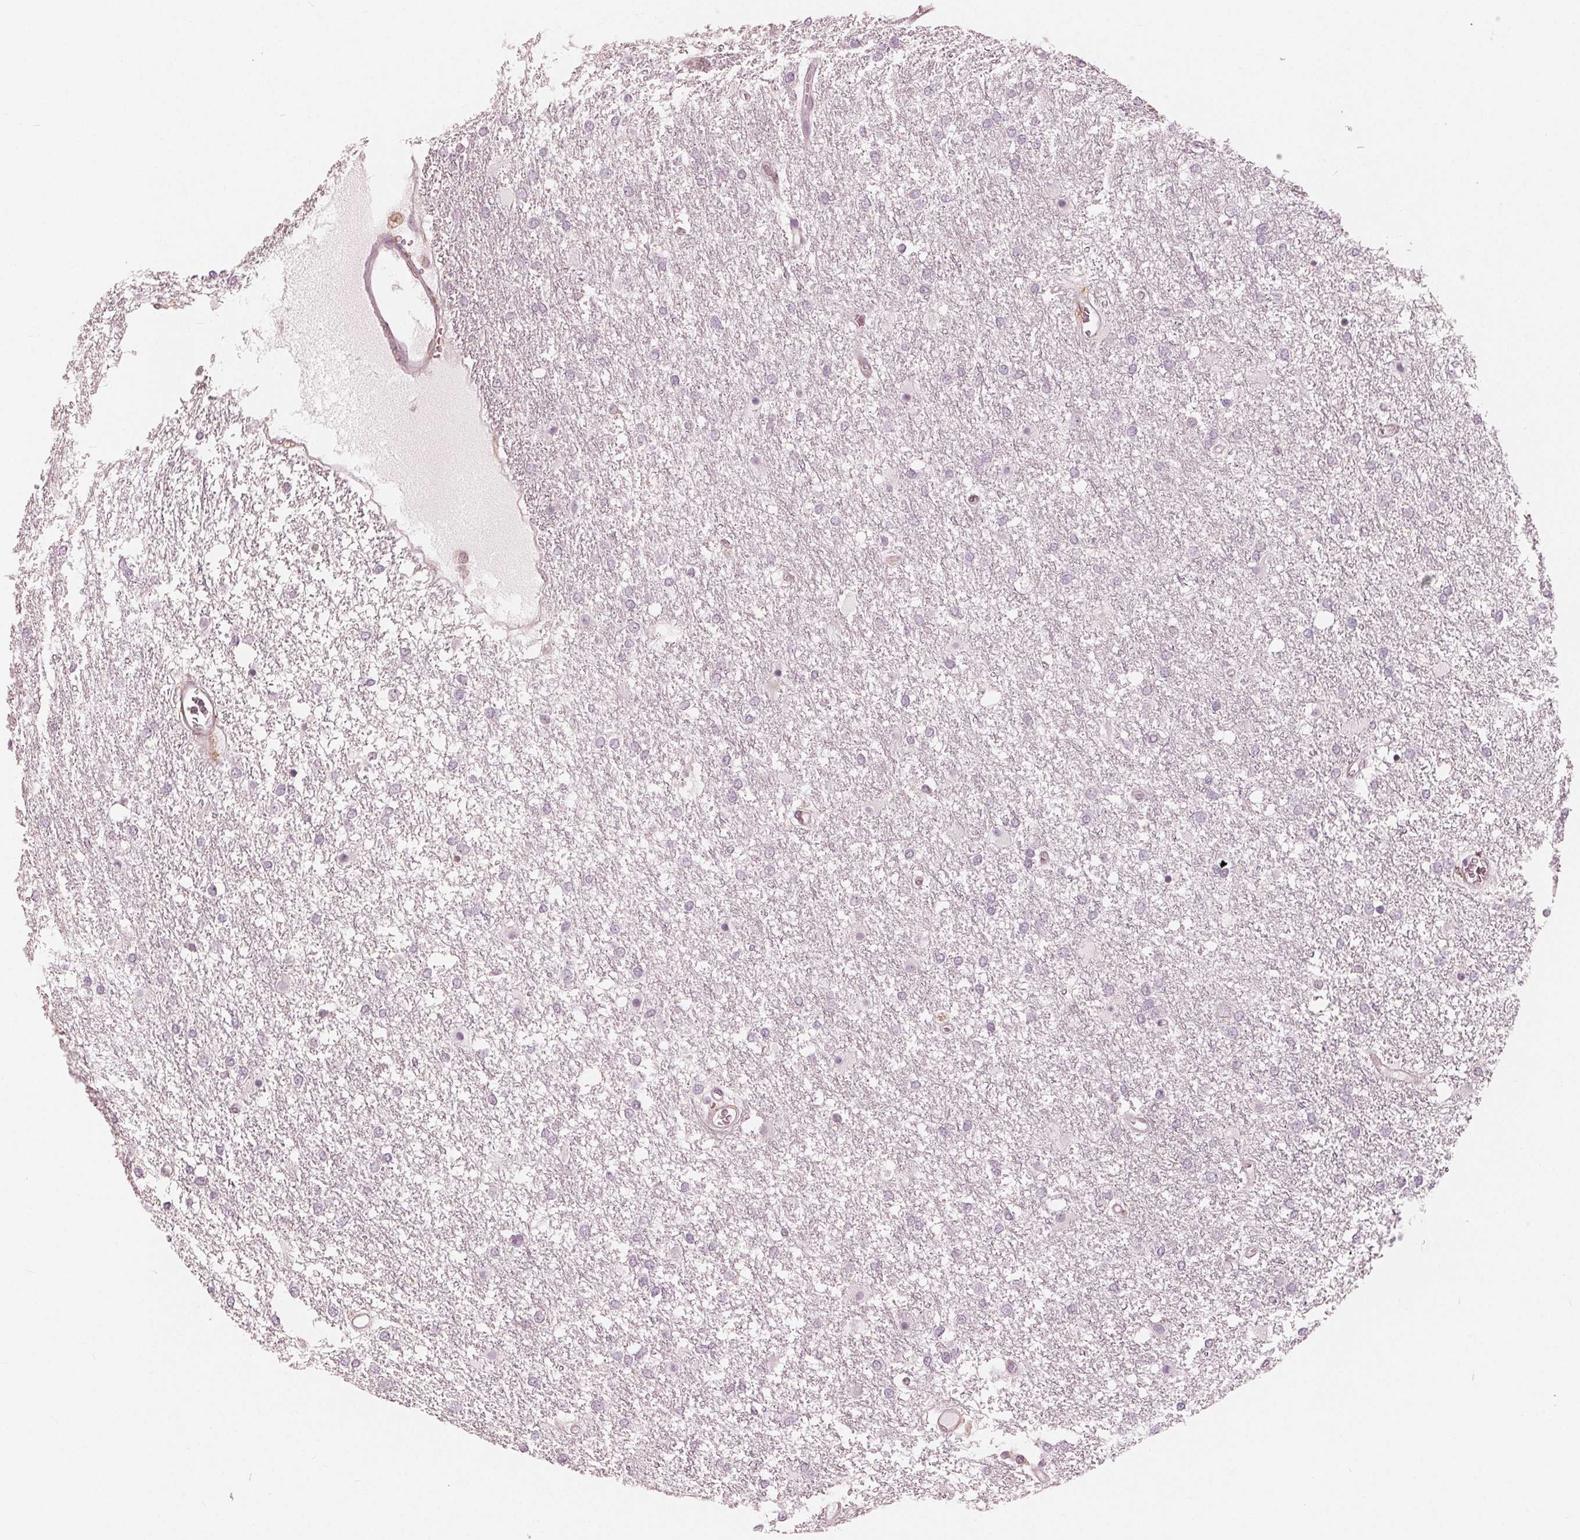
{"staining": {"intensity": "negative", "quantity": "none", "location": "none"}, "tissue": "glioma", "cell_type": "Tumor cells", "image_type": "cancer", "snomed": [{"axis": "morphology", "description": "Glioma, malignant, High grade"}, {"axis": "topography", "description": "Brain"}], "caption": "Tumor cells are negative for brown protein staining in malignant glioma (high-grade).", "gene": "IKBIP", "patient": {"sex": "female", "age": 61}}